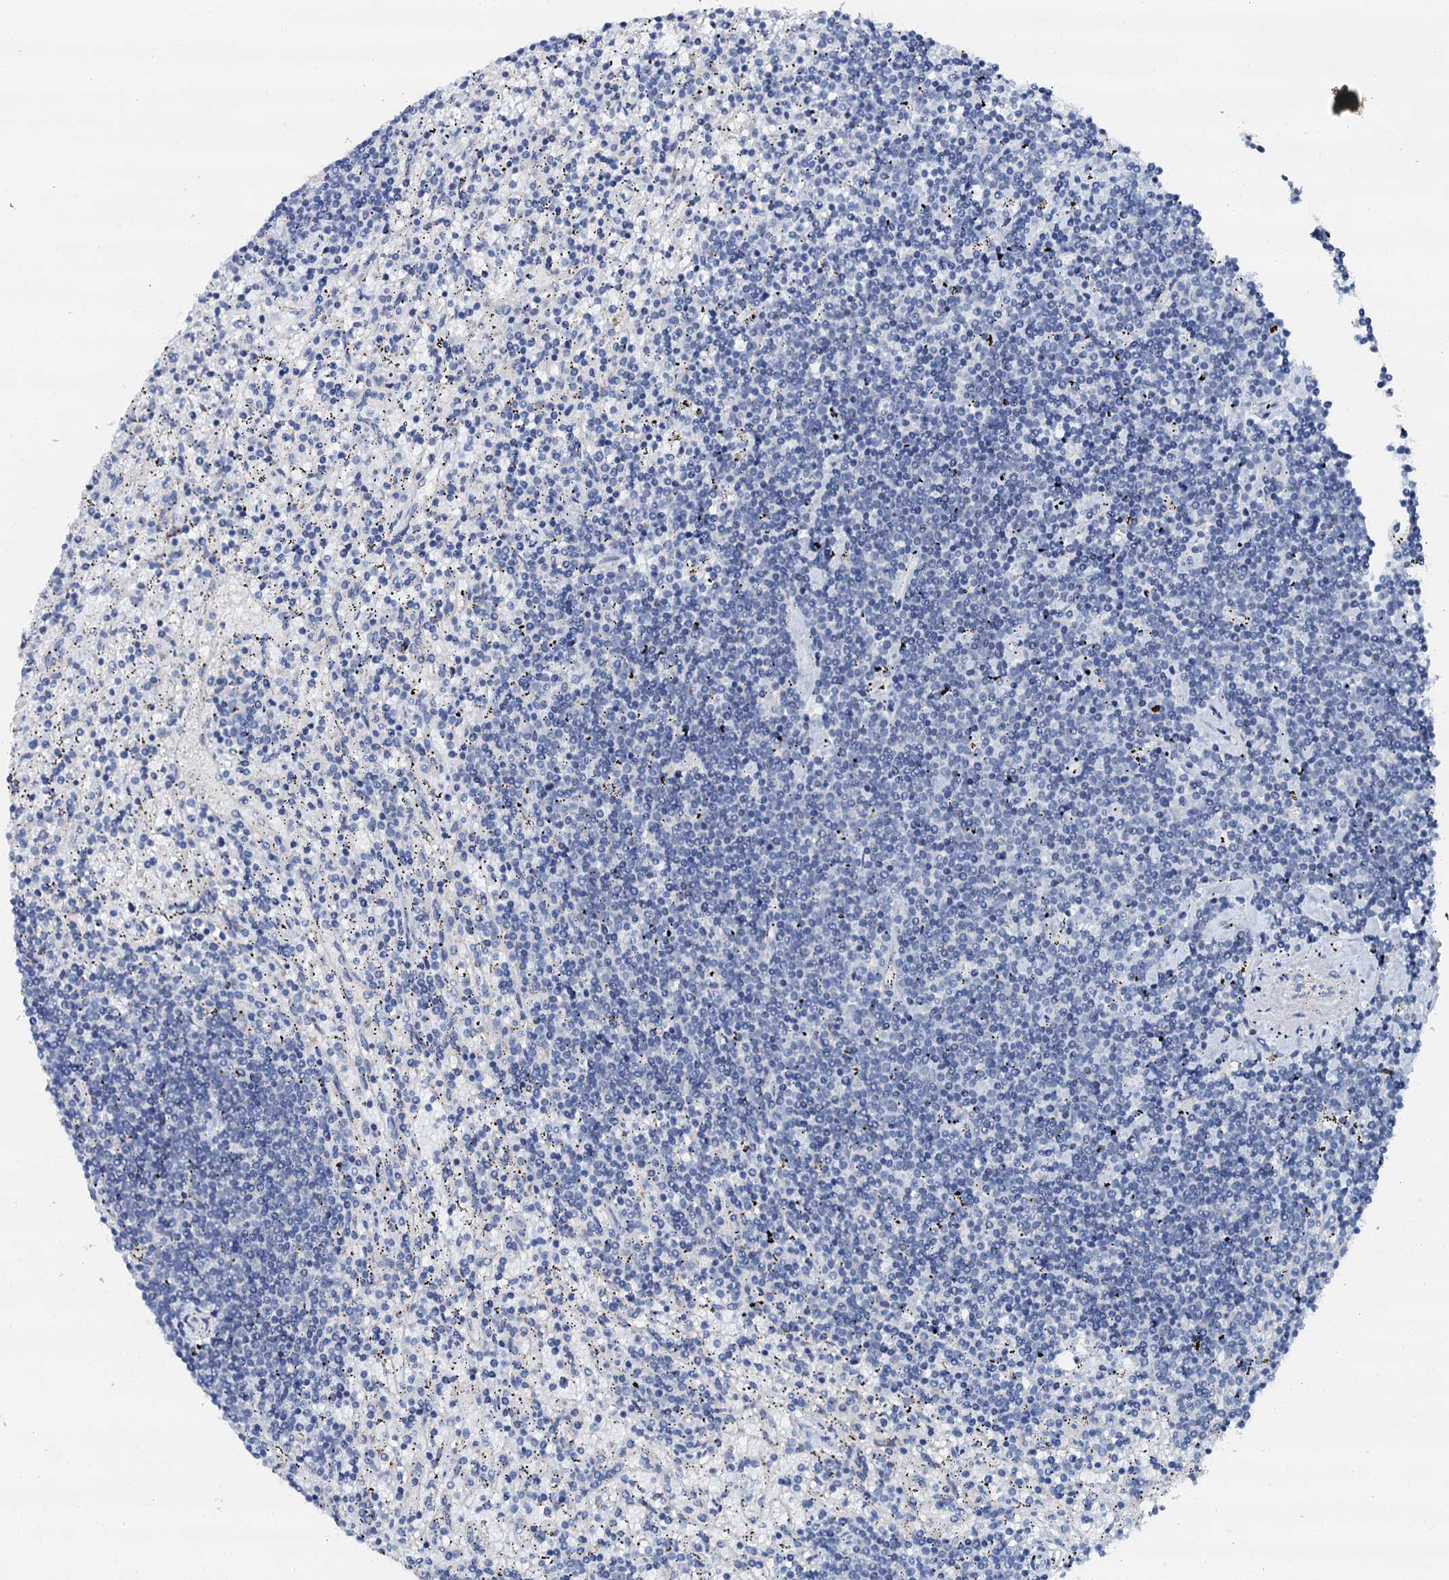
{"staining": {"intensity": "negative", "quantity": "none", "location": "none"}, "tissue": "lymphoma", "cell_type": "Tumor cells", "image_type": "cancer", "snomed": [{"axis": "morphology", "description": "Malignant lymphoma, non-Hodgkin's type, Low grade"}, {"axis": "topography", "description": "Spleen"}], "caption": "Lymphoma was stained to show a protein in brown. There is no significant expression in tumor cells. (DAB (3,3'-diaminobenzidine) immunohistochemistry, high magnification).", "gene": "GFOD2", "patient": {"sex": "male", "age": 76}}